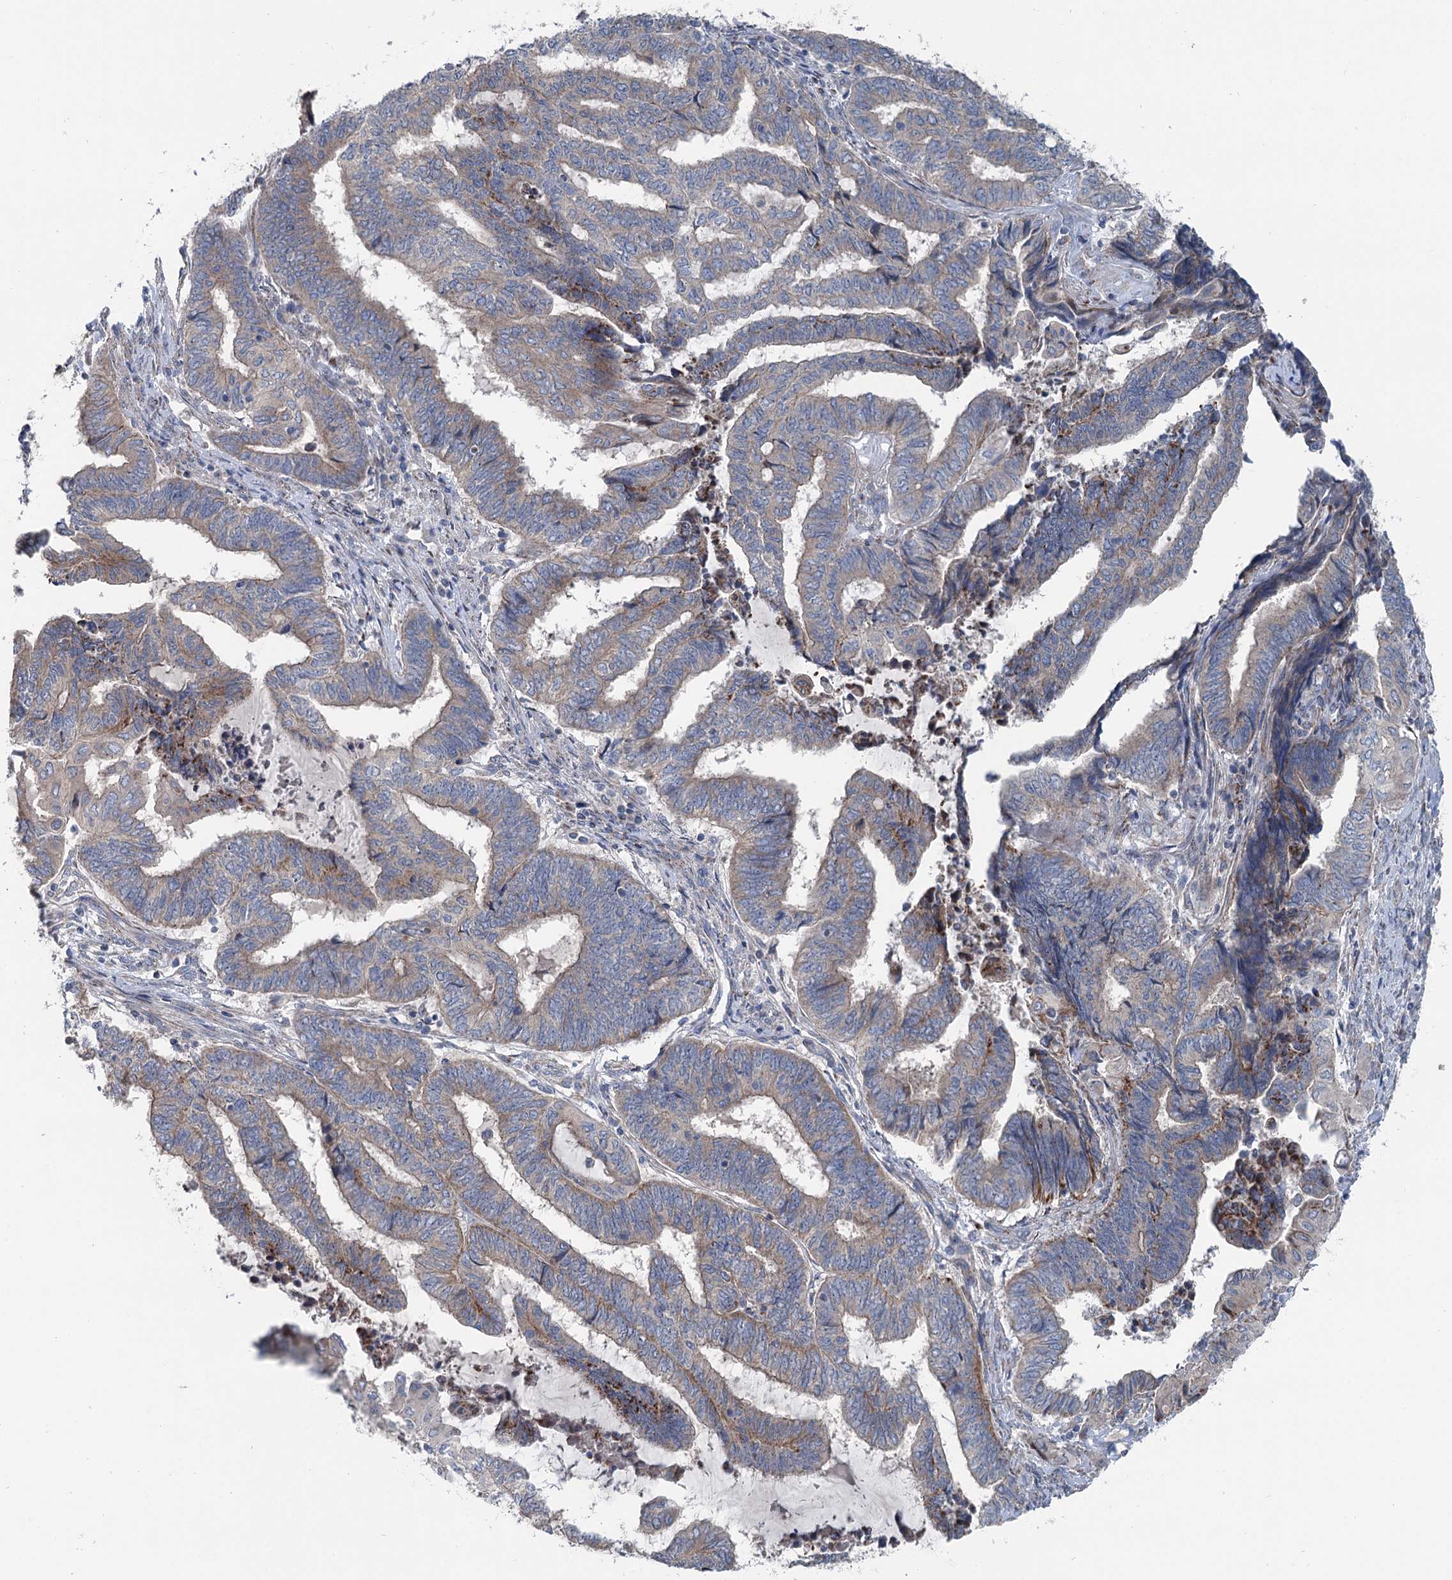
{"staining": {"intensity": "weak", "quantity": "25%-75%", "location": "cytoplasmic/membranous"}, "tissue": "endometrial cancer", "cell_type": "Tumor cells", "image_type": "cancer", "snomed": [{"axis": "morphology", "description": "Adenocarcinoma, NOS"}, {"axis": "topography", "description": "Uterus"}, {"axis": "topography", "description": "Endometrium"}], "caption": "Protein staining shows weak cytoplasmic/membranous expression in approximately 25%-75% of tumor cells in endometrial cancer. Immunohistochemistry (ihc) stains the protein in brown and the nuclei are stained blue.", "gene": "MARK2", "patient": {"sex": "female", "age": 70}}